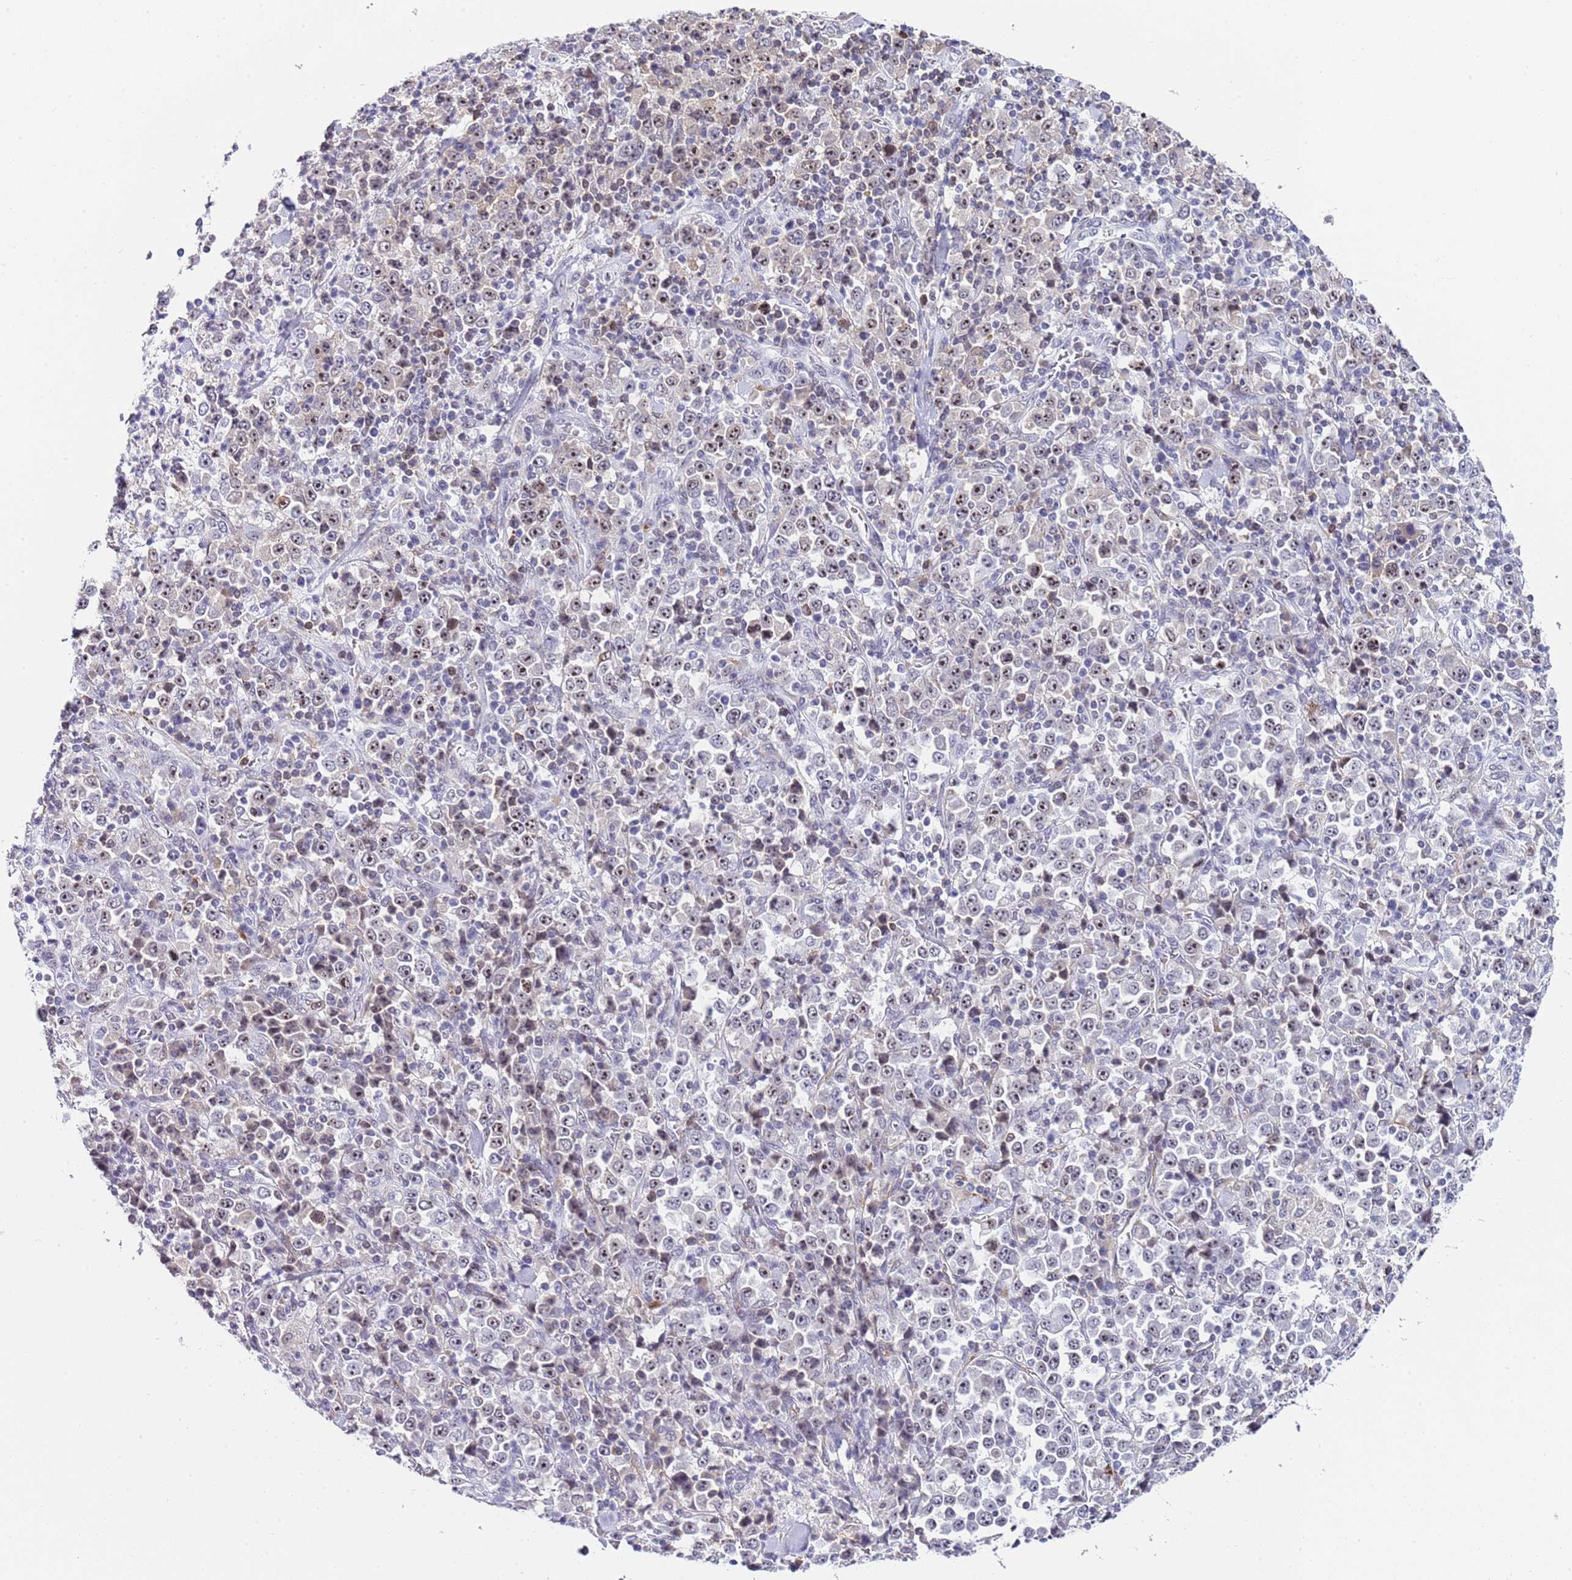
{"staining": {"intensity": "moderate", "quantity": "<25%", "location": "nuclear"}, "tissue": "stomach cancer", "cell_type": "Tumor cells", "image_type": "cancer", "snomed": [{"axis": "morphology", "description": "Normal tissue, NOS"}, {"axis": "morphology", "description": "Adenocarcinoma, NOS"}, {"axis": "topography", "description": "Stomach, upper"}, {"axis": "topography", "description": "Stomach"}], "caption": "About <25% of tumor cells in stomach adenocarcinoma display moderate nuclear protein positivity as visualized by brown immunohistochemical staining.", "gene": "NOP56", "patient": {"sex": "male", "age": 59}}